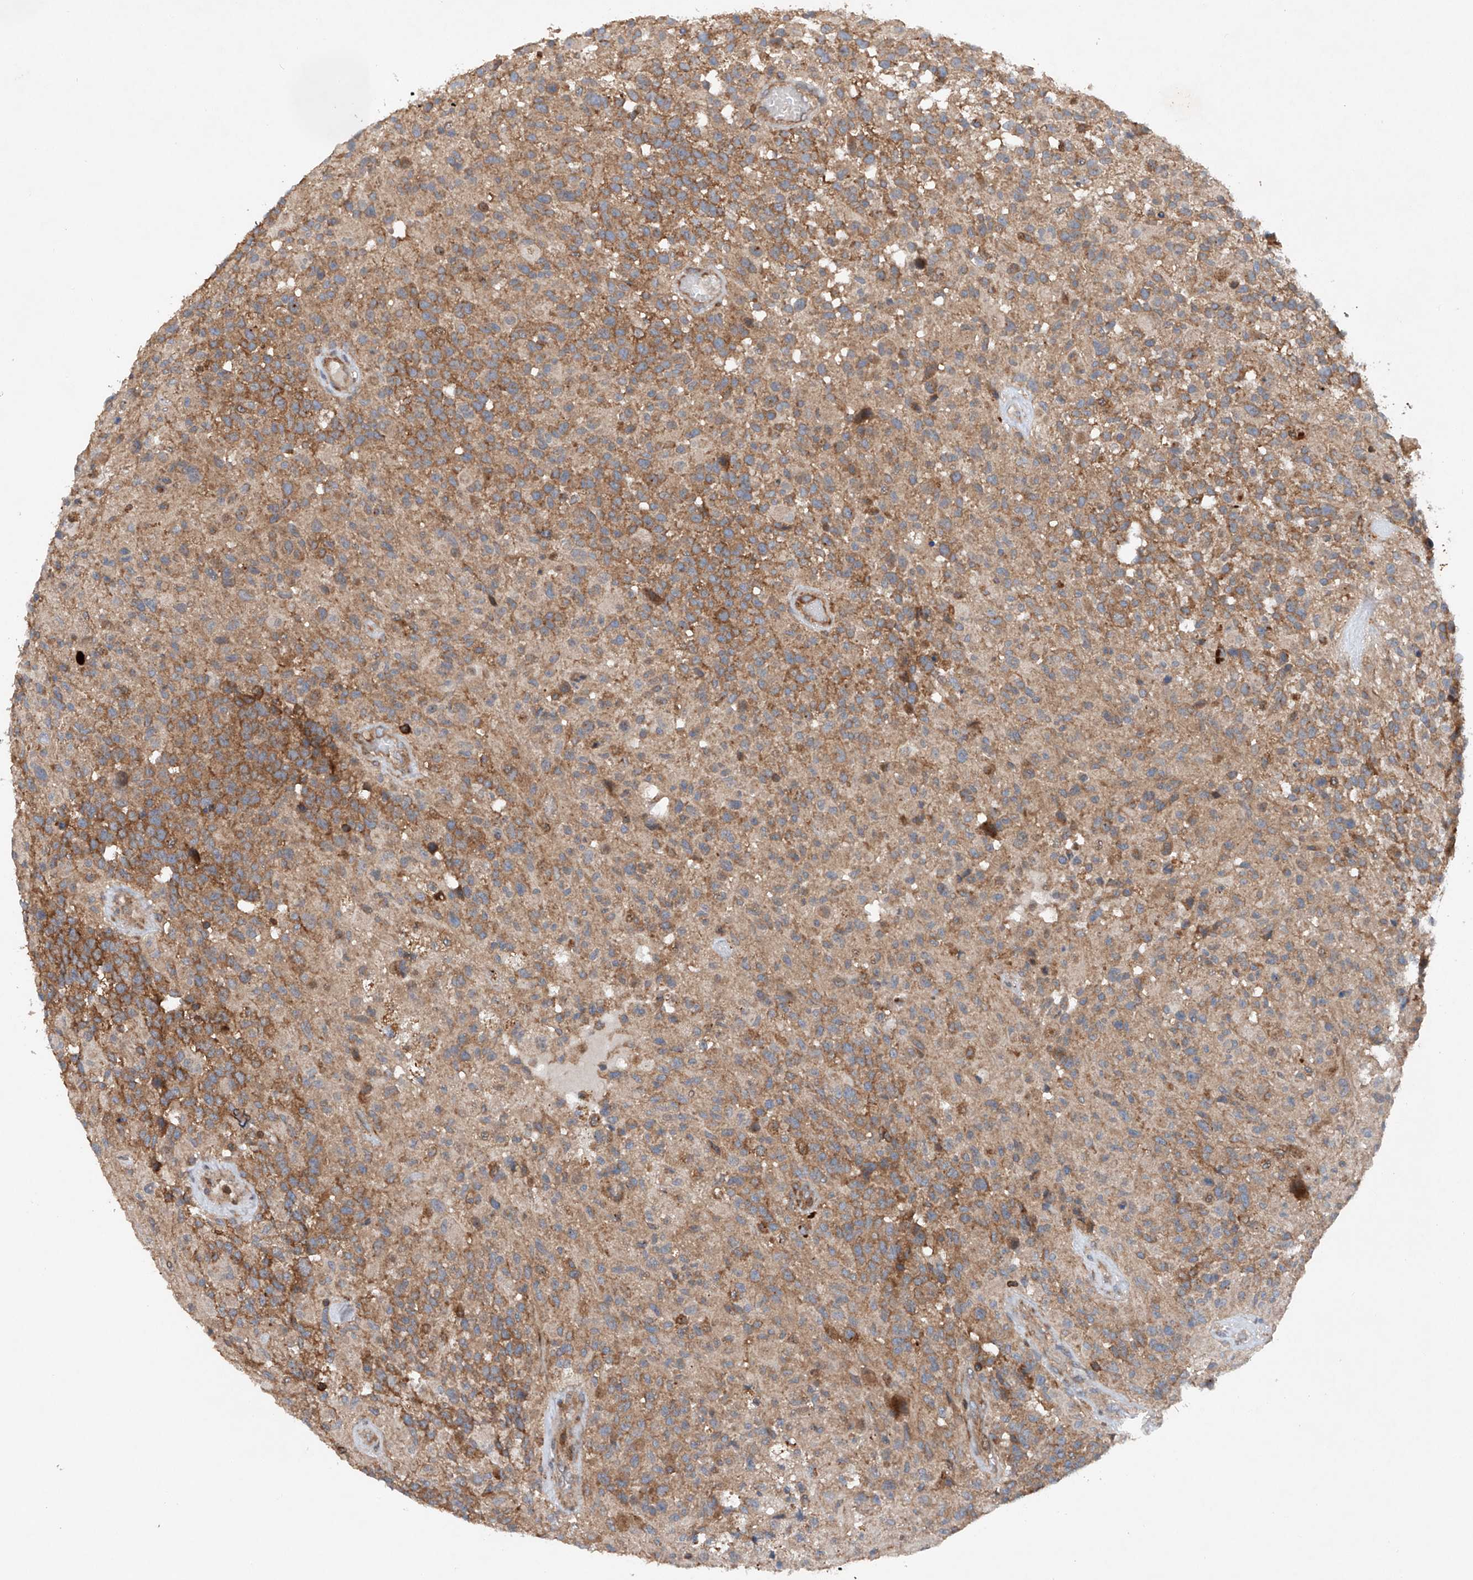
{"staining": {"intensity": "moderate", "quantity": ">75%", "location": "cytoplasmic/membranous"}, "tissue": "glioma", "cell_type": "Tumor cells", "image_type": "cancer", "snomed": [{"axis": "morphology", "description": "Glioma, malignant, High grade"}, {"axis": "morphology", "description": "Glioblastoma, NOS"}, {"axis": "topography", "description": "Brain"}], "caption": "IHC of glioma reveals medium levels of moderate cytoplasmic/membranous positivity in approximately >75% of tumor cells. The staining is performed using DAB brown chromogen to label protein expression. The nuclei are counter-stained blue using hematoxylin.", "gene": "CEP85L", "patient": {"sex": "male", "age": 60}}